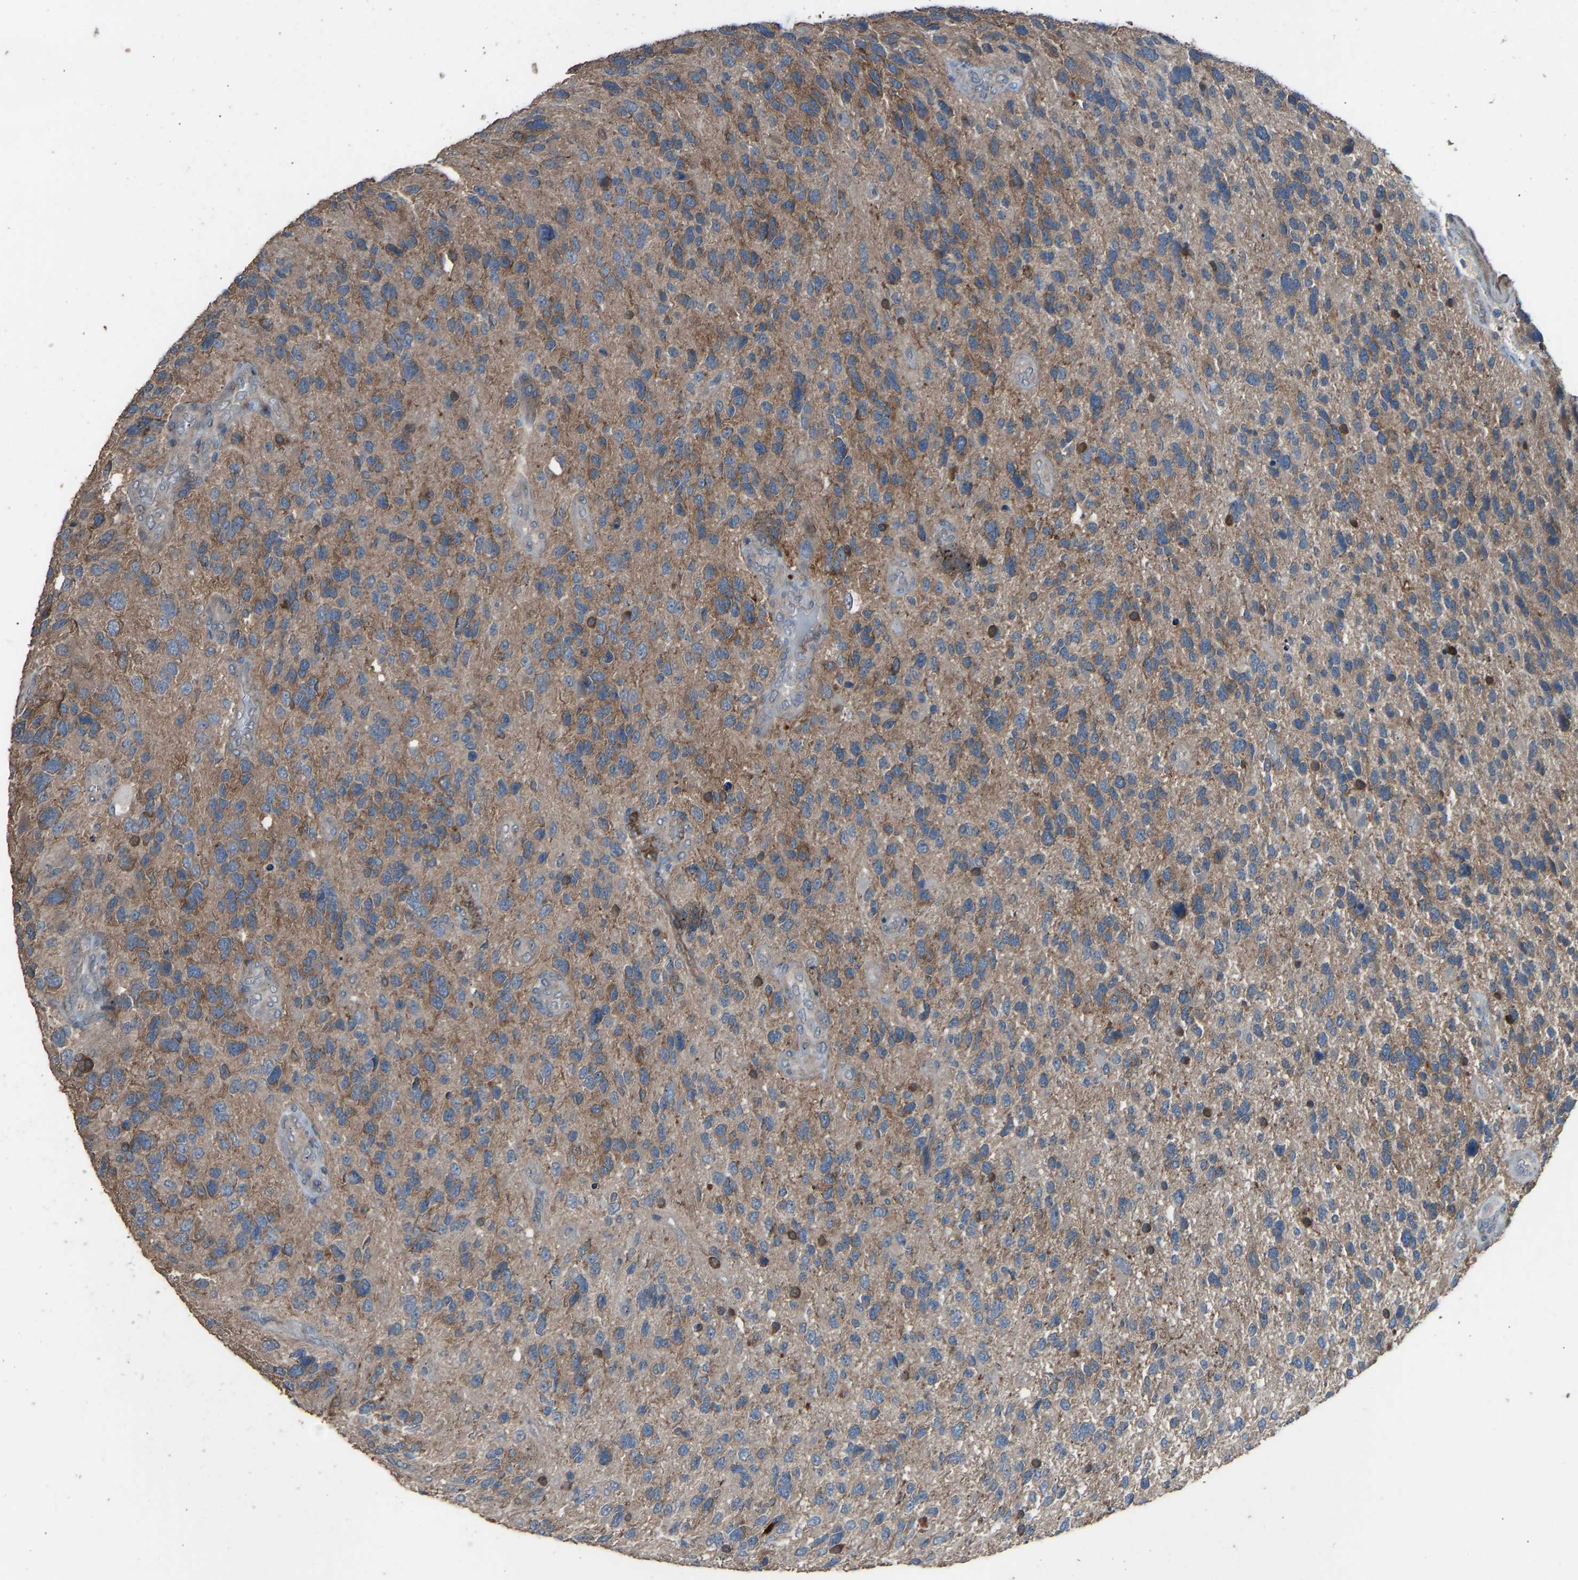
{"staining": {"intensity": "moderate", "quantity": "25%-75%", "location": "cytoplasmic/membranous"}, "tissue": "glioma", "cell_type": "Tumor cells", "image_type": "cancer", "snomed": [{"axis": "morphology", "description": "Glioma, malignant, High grade"}, {"axis": "topography", "description": "Brain"}], "caption": "IHC staining of glioma, which reveals medium levels of moderate cytoplasmic/membranous staining in about 25%-75% of tumor cells indicating moderate cytoplasmic/membranous protein positivity. The staining was performed using DAB (3,3'-diaminobenzidine) (brown) for protein detection and nuclei were counterstained in hematoxylin (blue).", "gene": "SLC43A1", "patient": {"sex": "female", "age": 58}}